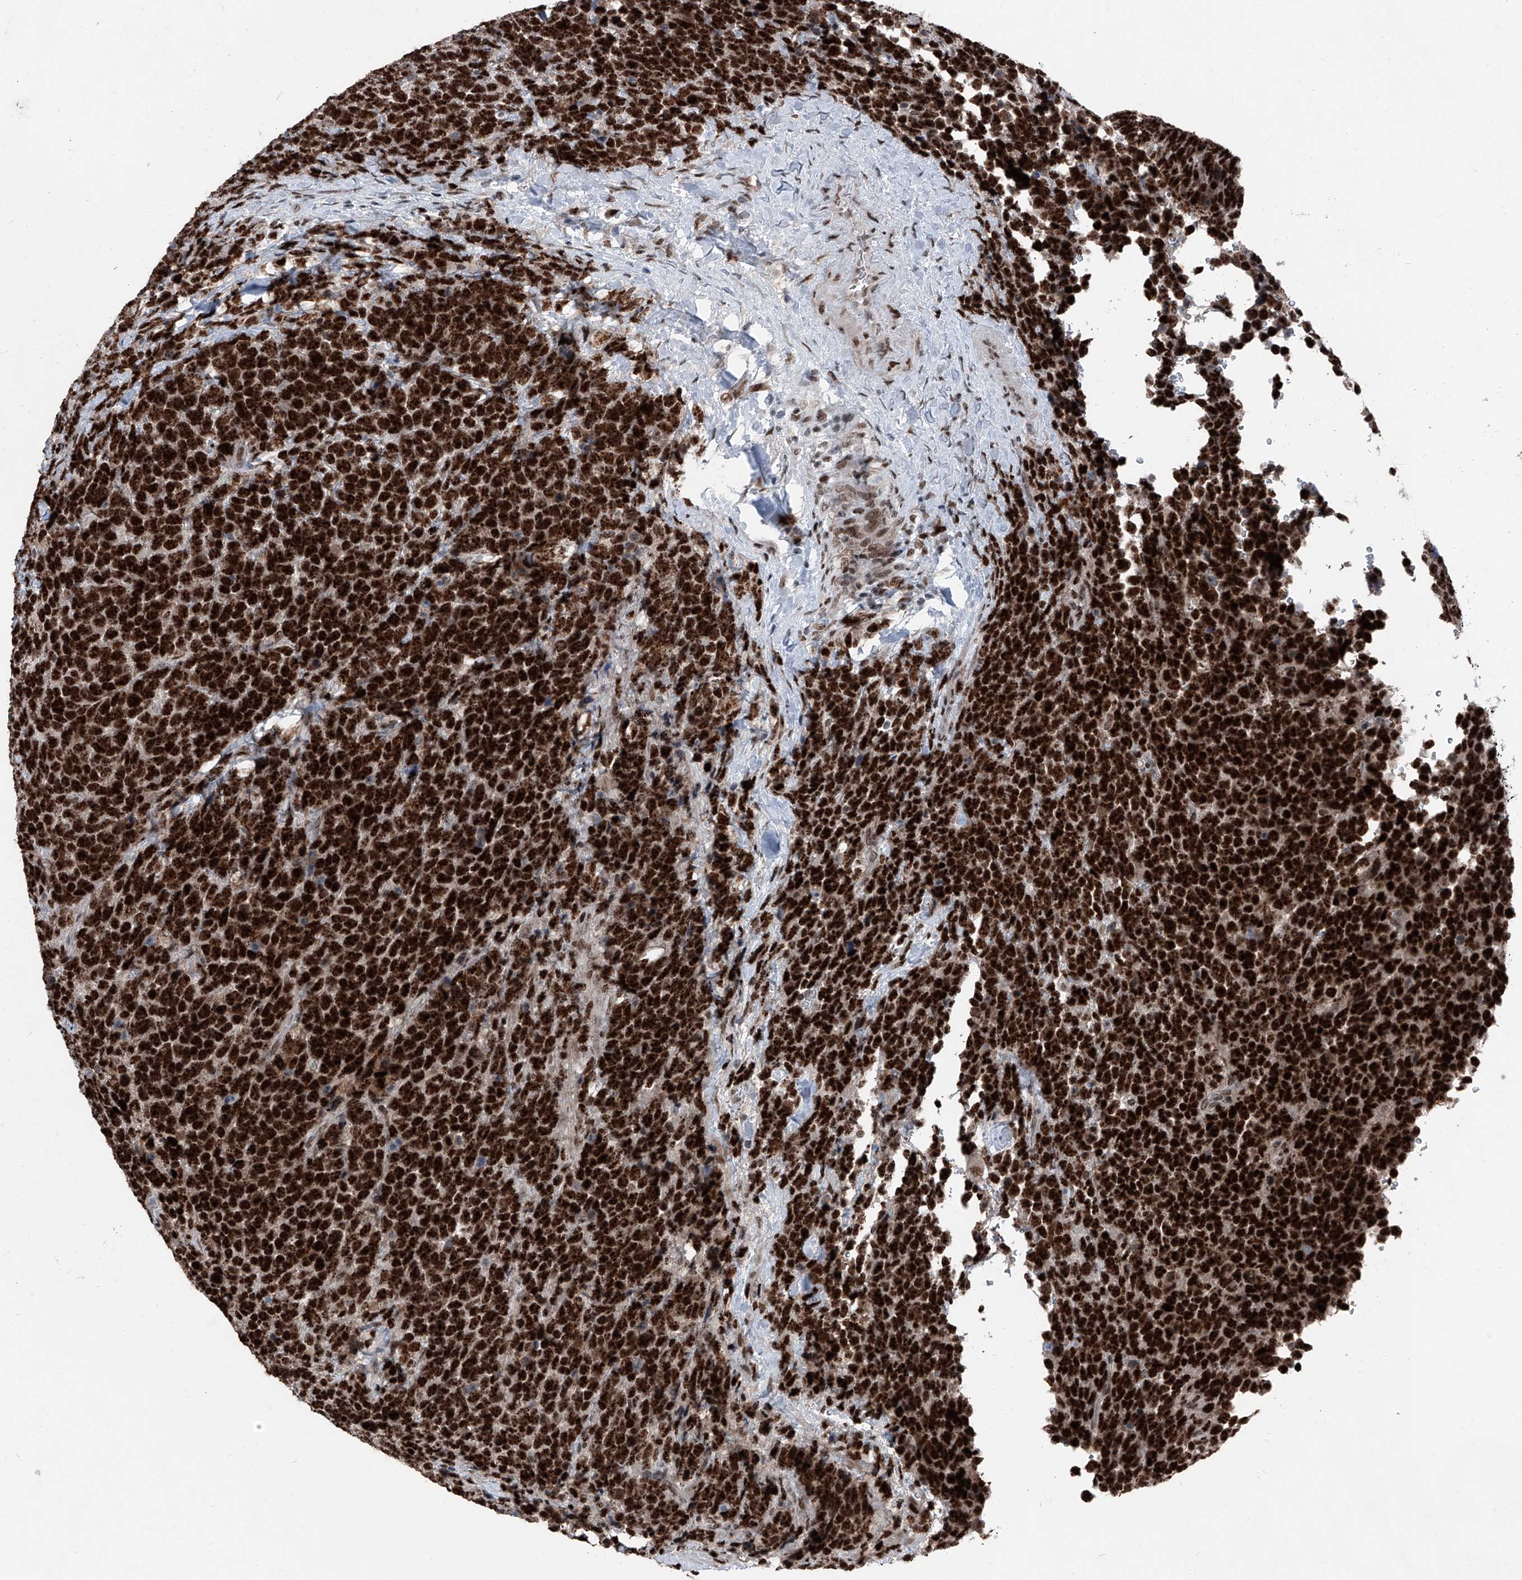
{"staining": {"intensity": "strong", "quantity": ">75%", "location": "nuclear"}, "tissue": "urothelial cancer", "cell_type": "Tumor cells", "image_type": "cancer", "snomed": [{"axis": "morphology", "description": "Urothelial carcinoma, High grade"}, {"axis": "topography", "description": "Urinary bladder"}], "caption": "The image exhibits immunohistochemical staining of high-grade urothelial carcinoma. There is strong nuclear positivity is appreciated in approximately >75% of tumor cells.", "gene": "BMI1", "patient": {"sex": "female", "age": 82}}